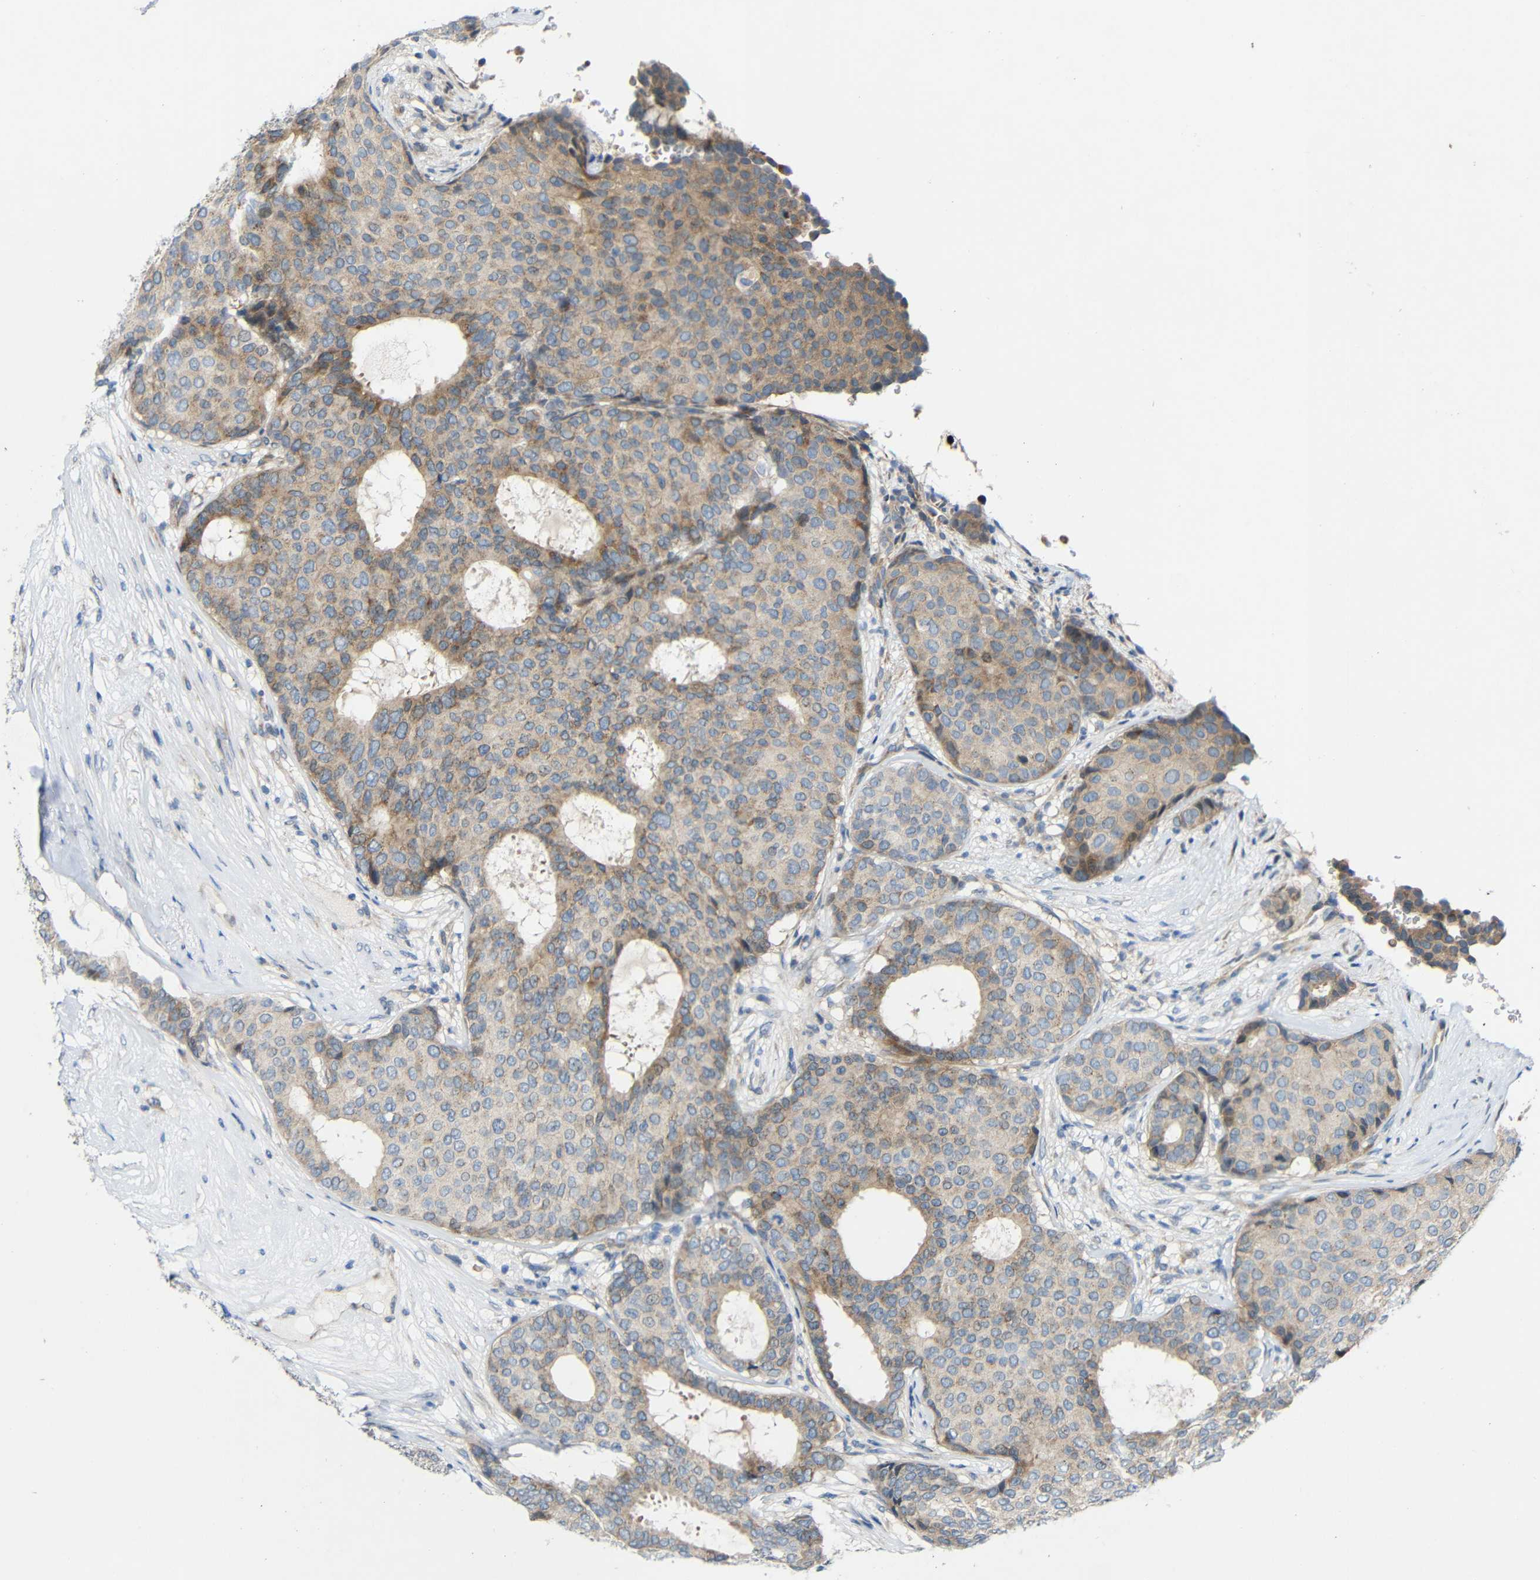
{"staining": {"intensity": "weak", "quantity": "25%-75%", "location": "cytoplasmic/membranous"}, "tissue": "breast cancer", "cell_type": "Tumor cells", "image_type": "cancer", "snomed": [{"axis": "morphology", "description": "Duct carcinoma"}, {"axis": "topography", "description": "Breast"}], "caption": "A histopathology image showing weak cytoplasmic/membranous expression in about 25%-75% of tumor cells in breast cancer (intraductal carcinoma), as visualized by brown immunohistochemical staining.", "gene": "TMEM25", "patient": {"sex": "female", "age": 75}}